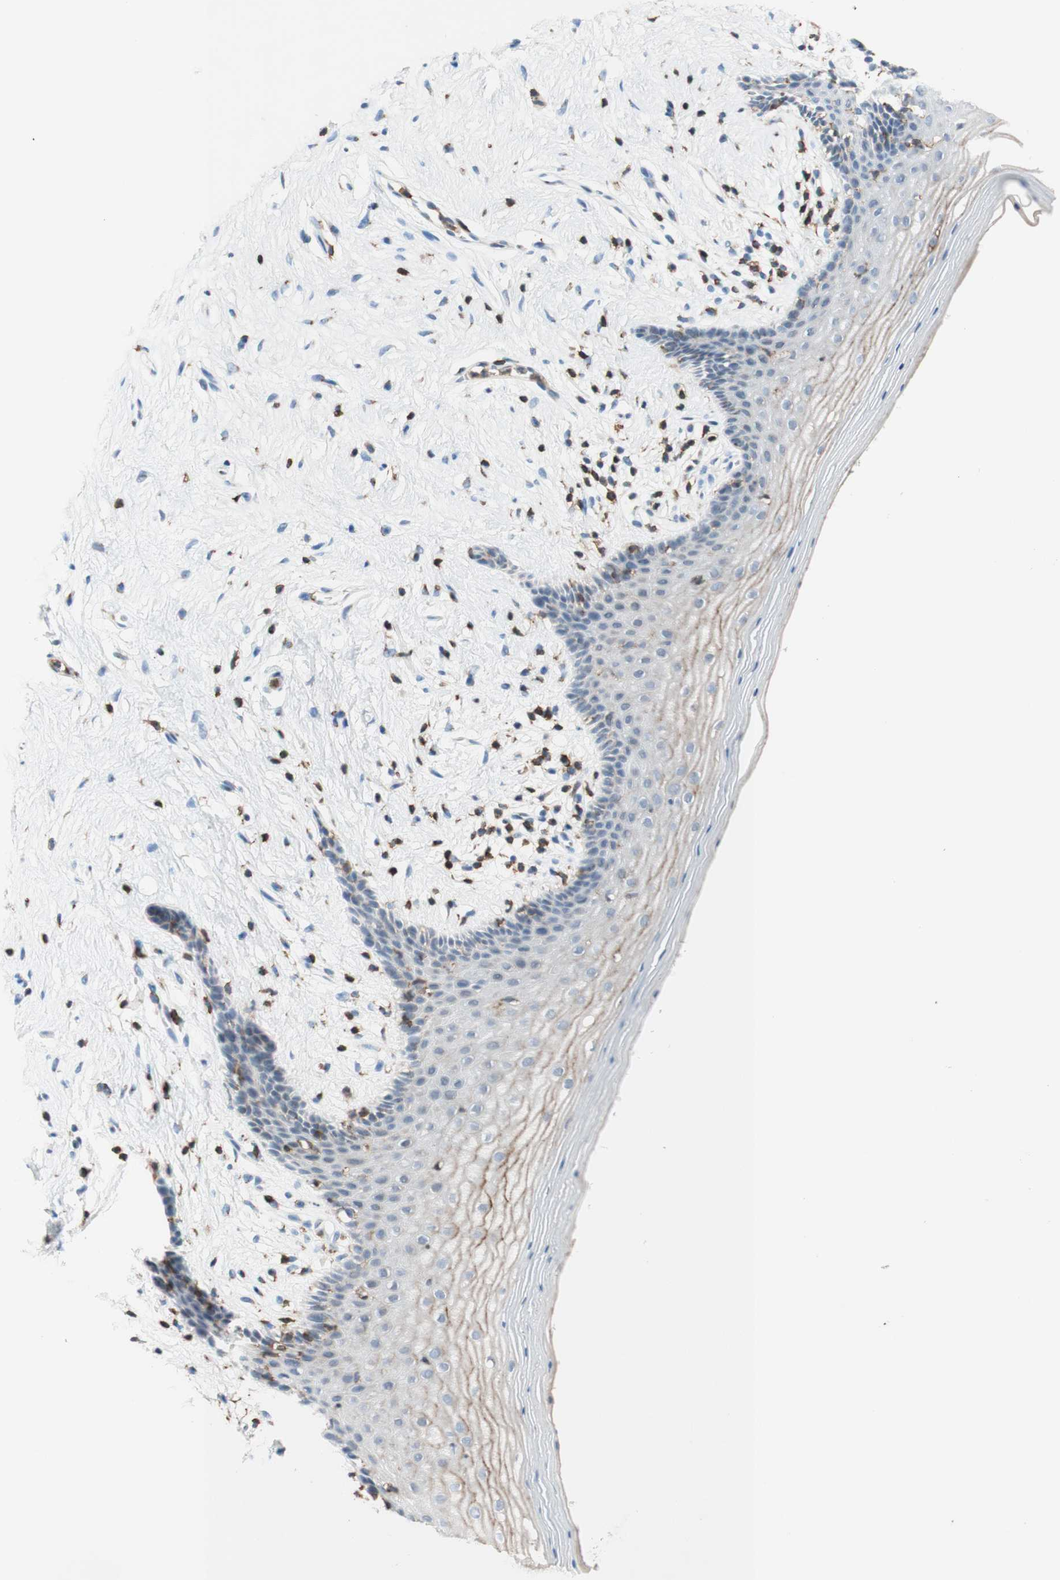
{"staining": {"intensity": "weak", "quantity": "25%-75%", "location": "cytoplasmic/membranous"}, "tissue": "vagina", "cell_type": "Squamous epithelial cells", "image_type": "normal", "snomed": [{"axis": "morphology", "description": "Normal tissue, NOS"}, {"axis": "topography", "description": "Vagina"}], "caption": "Immunohistochemistry (IHC) of normal vagina demonstrates low levels of weak cytoplasmic/membranous positivity in about 25%-75% of squamous epithelial cells. Nuclei are stained in blue.", "gene": "SPINK6", "patient": {"sex": "female", "age": 44}}